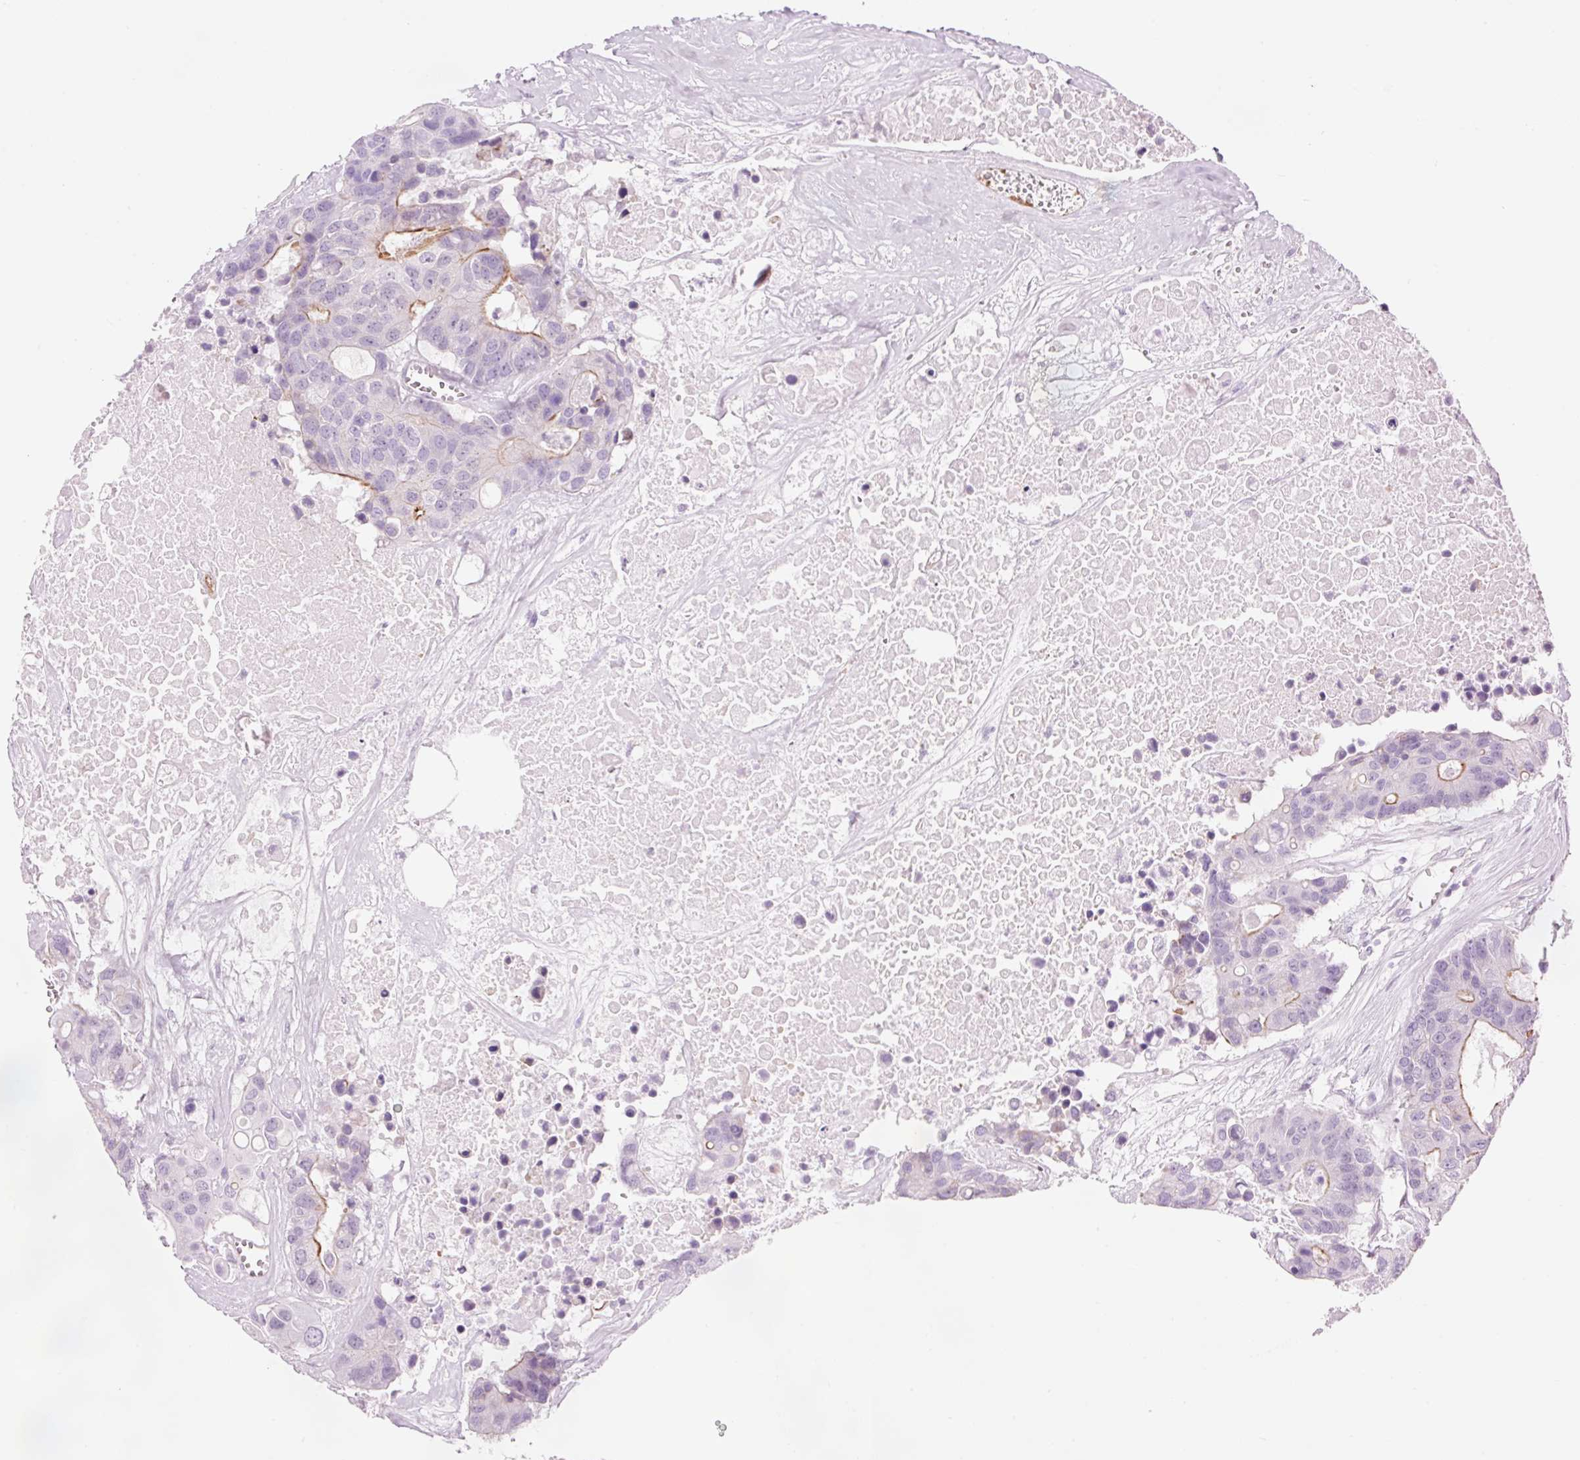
{"staining": {"intensity": "moderate", "quantity": "<25%", "location": "cytoplasmic/membranous"}, "tissue": "colorectal cancer", "cell_type": "Tumor cells", "image_type": "cancer", "snomed": [{"axis": "morphology", "description": "Adenocarcinoma, NOS"}, {"axis": "topography", "description": "Colon"}], "caption": "Human colorectal cancer (adenocarcinoma) stained with a brown dye exhibits moderate cytoplasmic/membranous positive staining in about <25% of tumor cells.", "gene": "HSPA4L", "patient": {"sex": "male", "age": 77}}